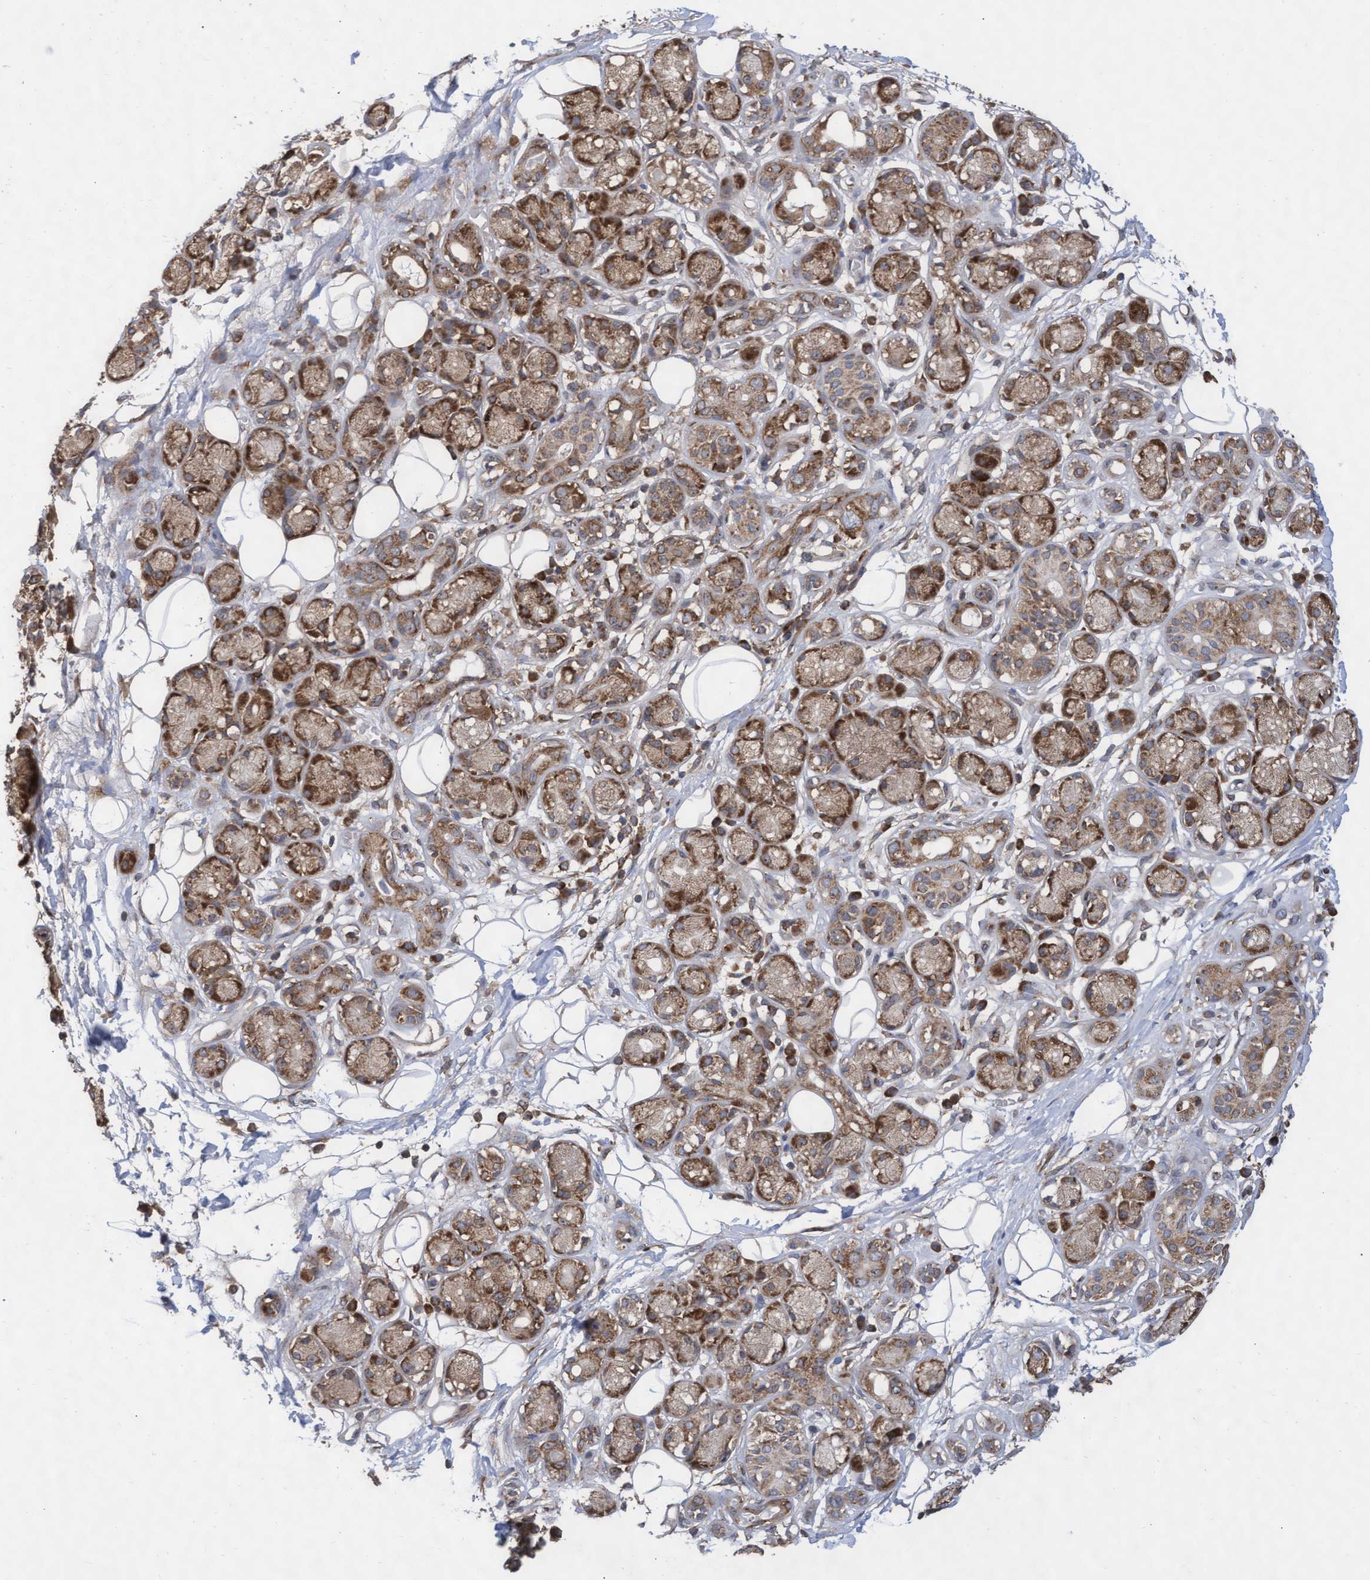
{"staining": {"intensity": "weak", "quantity": "25%-75%", "location": "cytoplasmic/membranous"}, "tissue": "adipose tissue", "cell_type": "Adipocytes", "image_type": "normal", "snomed": [{"axis": "morphology", "description": "Normal tissue, NOS"}, {"axis": "morphology", "description": "Inflammation, NOS"}, {"axis": "topography", "description": "Salivary gland"}, {"axis": "topography", "description": "Peripheral nerve tissue"}], "caption": "Immunohistochemical staining of unremarkable human adipose tissue shows 25%-75% levels of weak cytoplasmic/membranous protein positivity in approximately 25%-75% of adipocytes. (brown staining indicates protein expression, while blue staining denotes nuclei).", "gene": "ABCF2", "patient": {"sex": "female", "age": 75}}